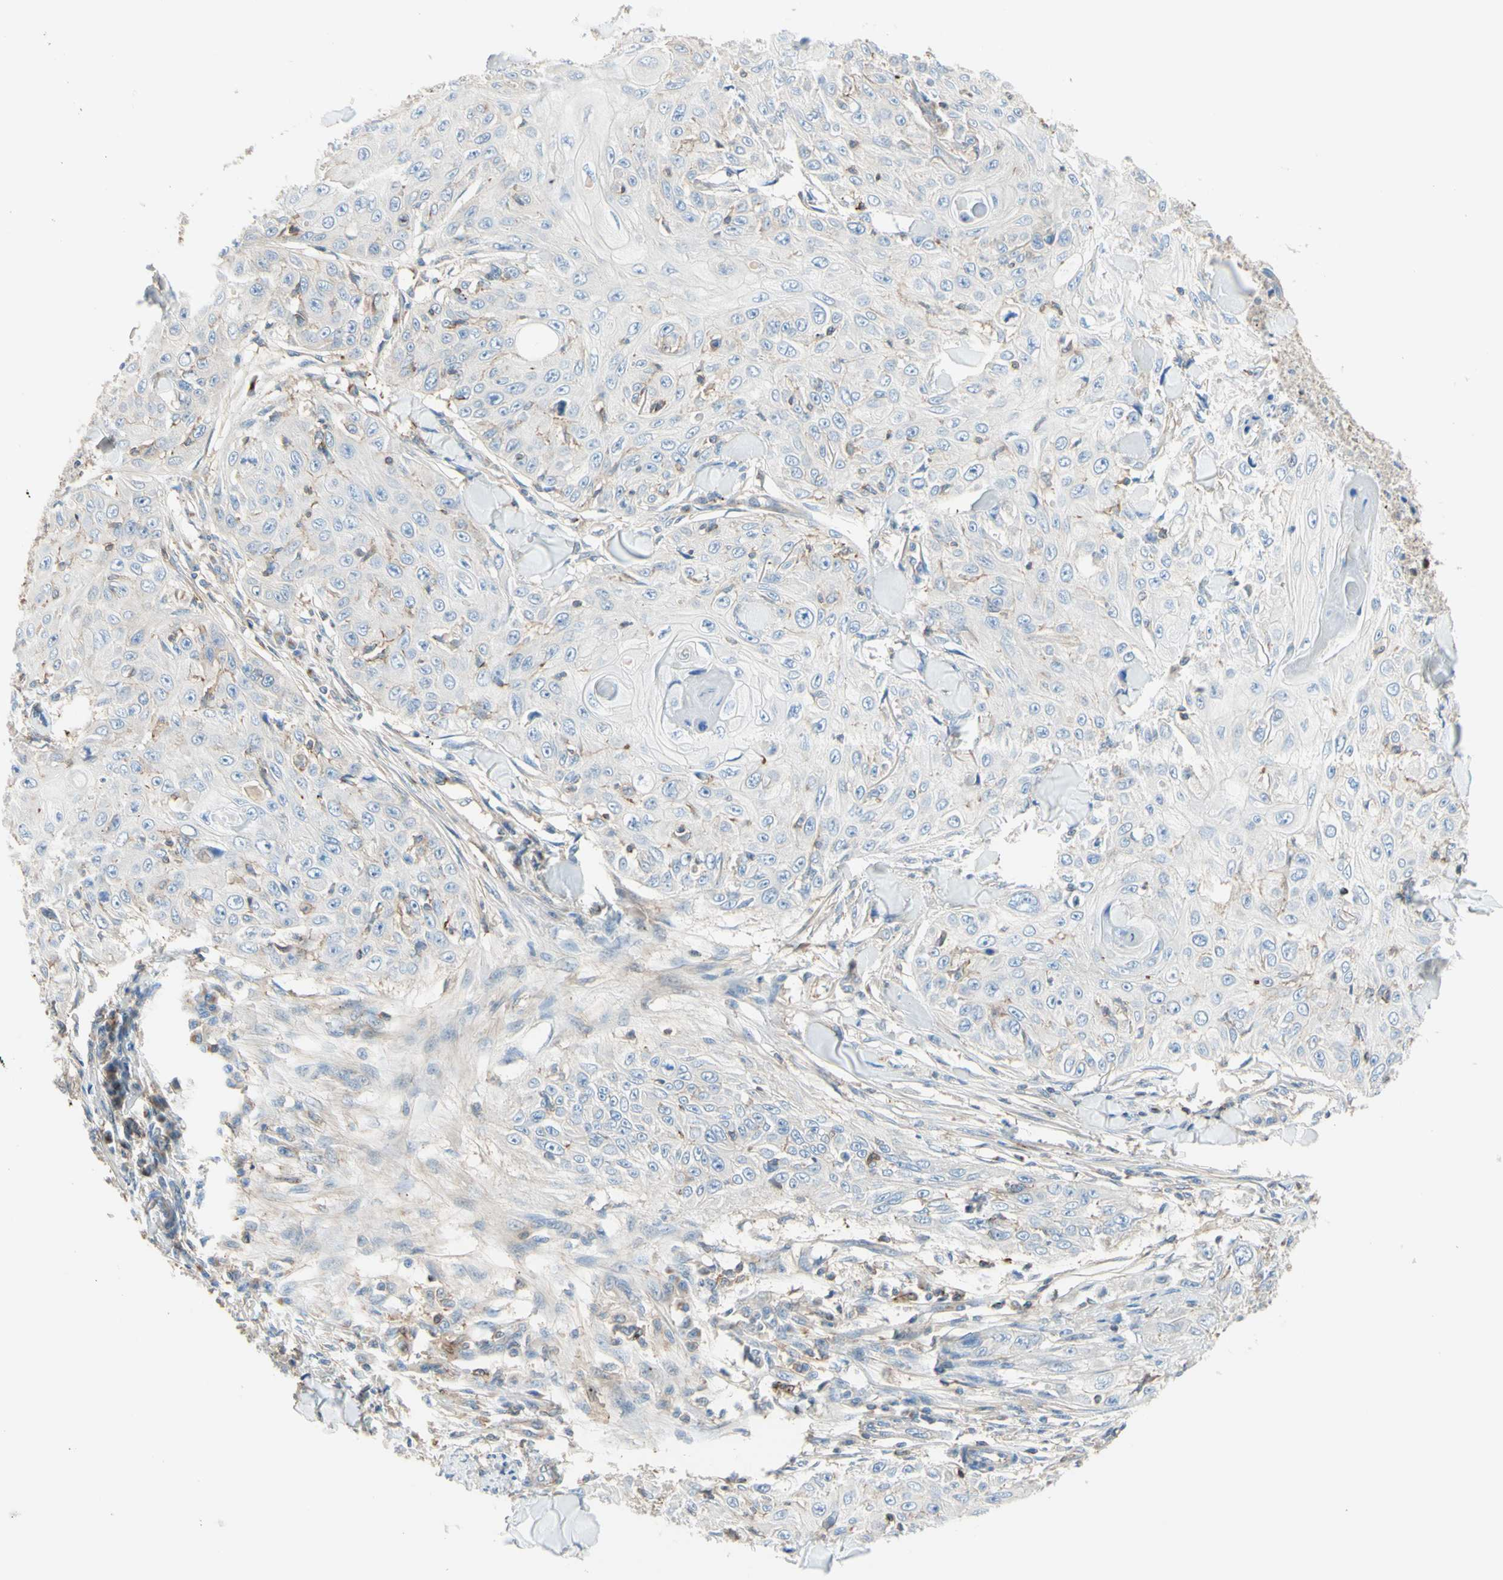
{"staining": {"intensity": "negative", "quantity": "none", "location": "none"}, "tissue": "skin cancer", "cell_type": "Tumor cells", "image_type": "cancer", "snomed": [{"axis": "morphology", "description": "Squamous cell carcinoma, NOS"}, {"axis": "topography", "description": "Skin"}], "caption": "Human skin cancer (squamous cell carcinoma) stained for a protein using IHC shows no staining in tumor cells.", "gene": "SEMA4C", "patient": {"sex": "male", "age": 86}}